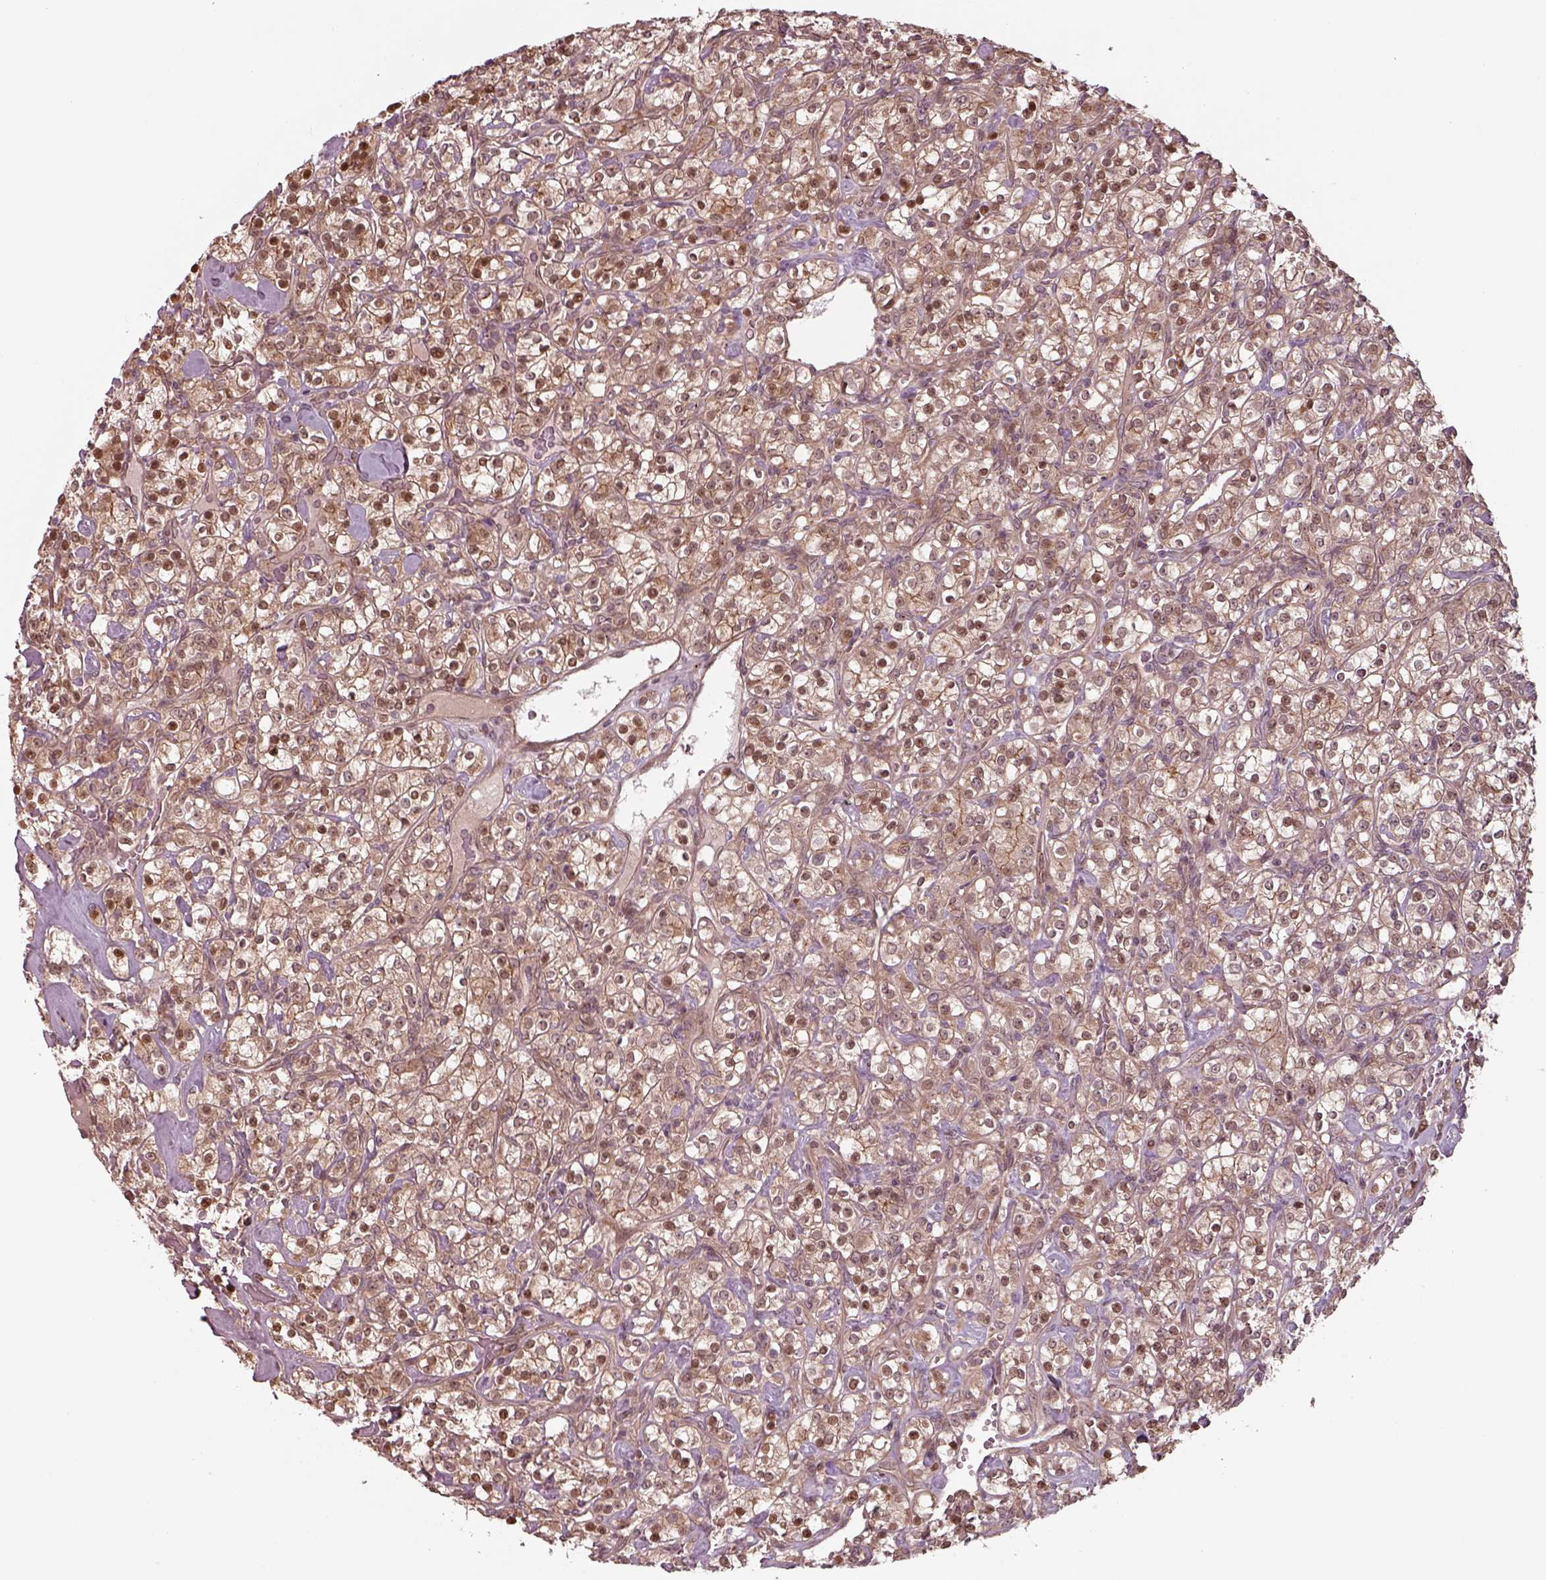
{"staining": {"intensity": "moderate", "quantity": ">75%", "location": "cytoplasmic/membranous,nuclear"}, "tissue": "renal cancer", "cell_type": "Tumor cells", "image_type": "cancer", "snomed": [{"axis": "morphology", "description": "Adenocarcinoma, NOS"}, {"axis": "topography", "description": "Kidney"}], "caption": "About >75% of tumor cells in human renal adenocarcinoma exhibit moderate cytoplasmic/membranous and nuclear protein staining as visualized by brown immunohistochemical staining.", "gene": "CHMP3", "patient": {"sex": "male", "age": 77}}